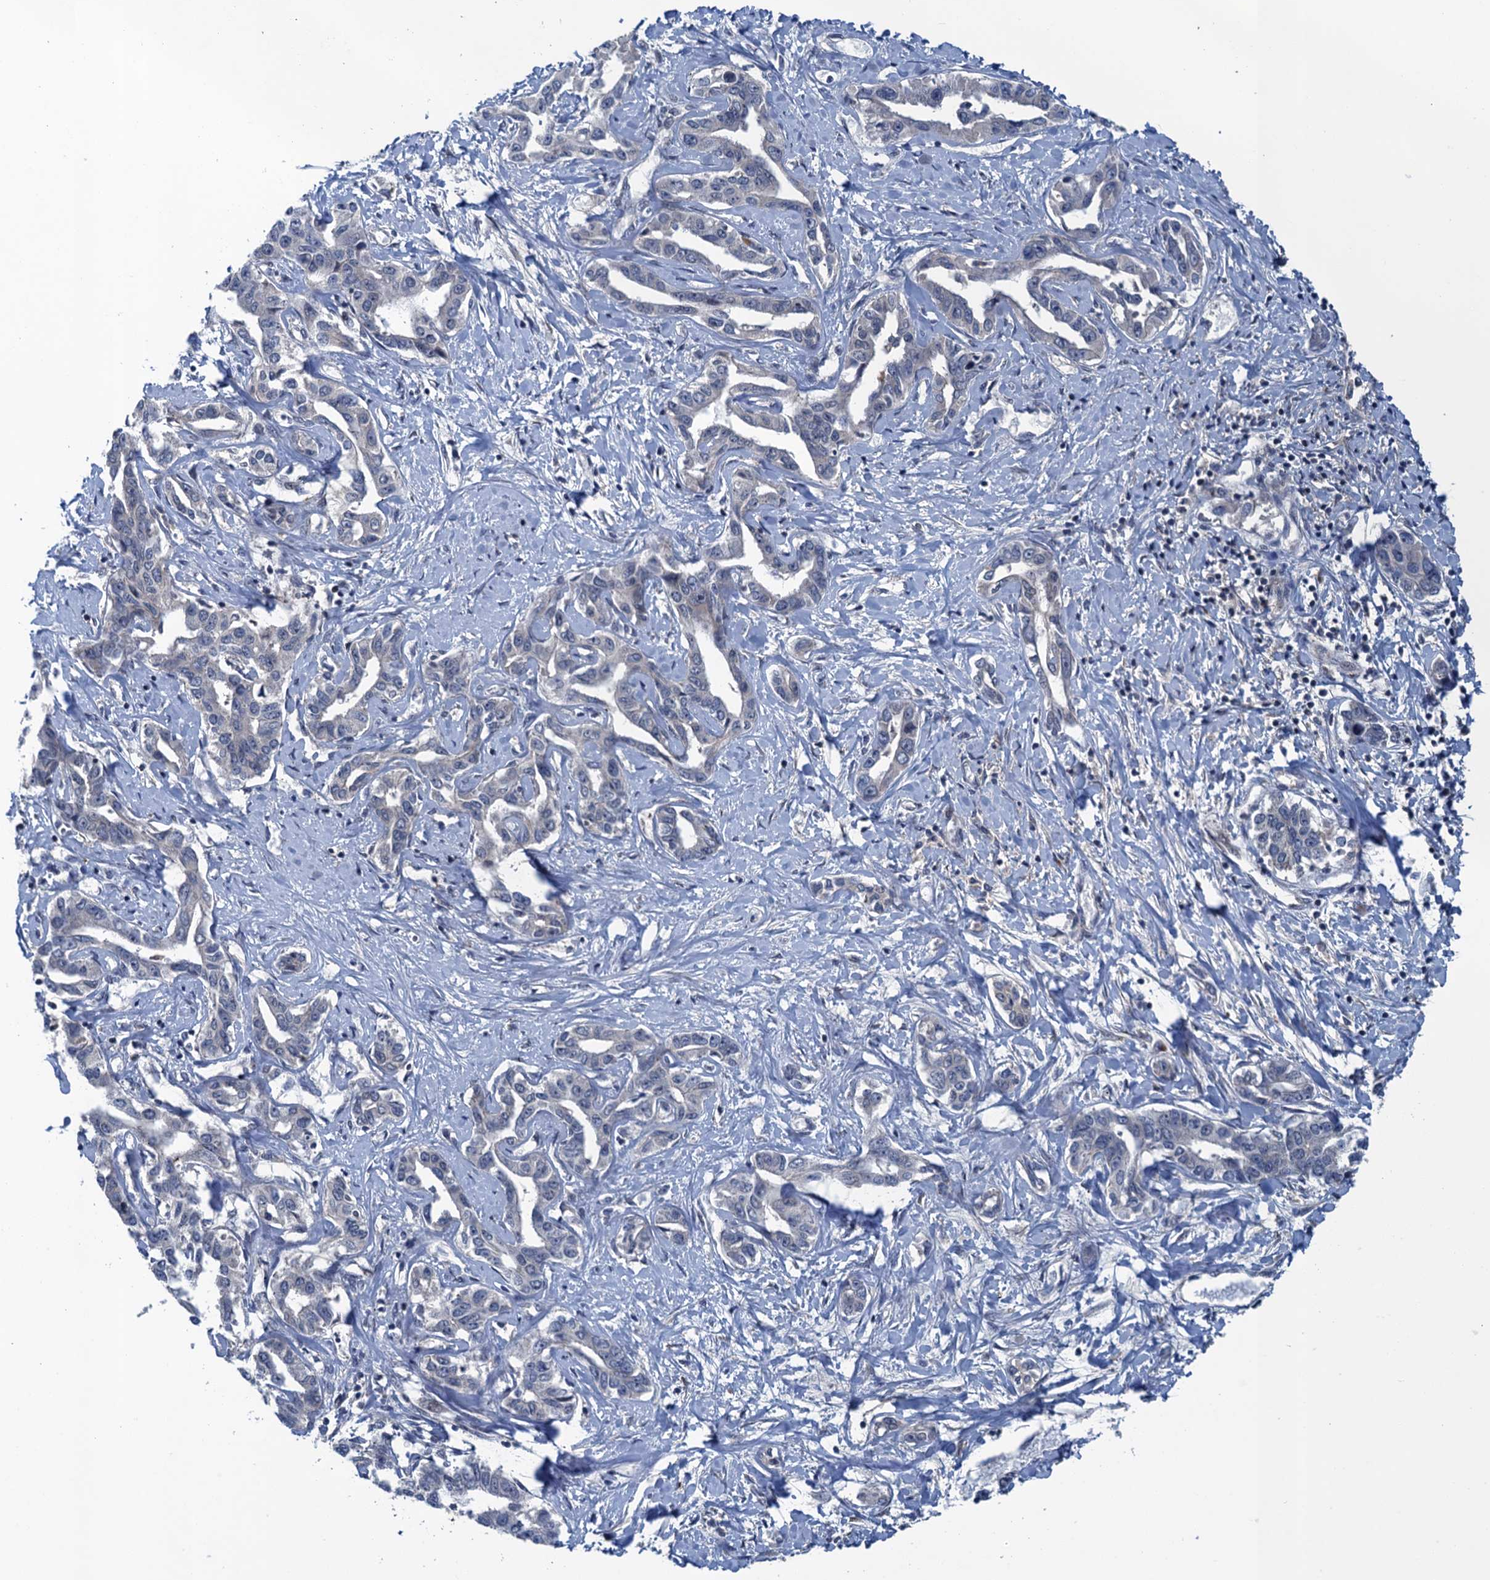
{"staining": {"intensity": "negative", "quantity": "none", "location": "none"}, "tissue": "liver cancer", "cell_type": "Tumor cells", "image_type": "cancer", "snomed": [{"axis": "morphology", "description": "Cholangiocarcinoma"}, {"axis": "topography", "description": "Liver"}], "caption": "An immunohistochemistry (IHC) image of liver cancer (cholangiocarcinoma) is shown. There is no staining in tumor cells of liver cancer (cholangiocarcinoma).", "gene": "RNF165", "patient": {"sex": "male", "age": 59}}